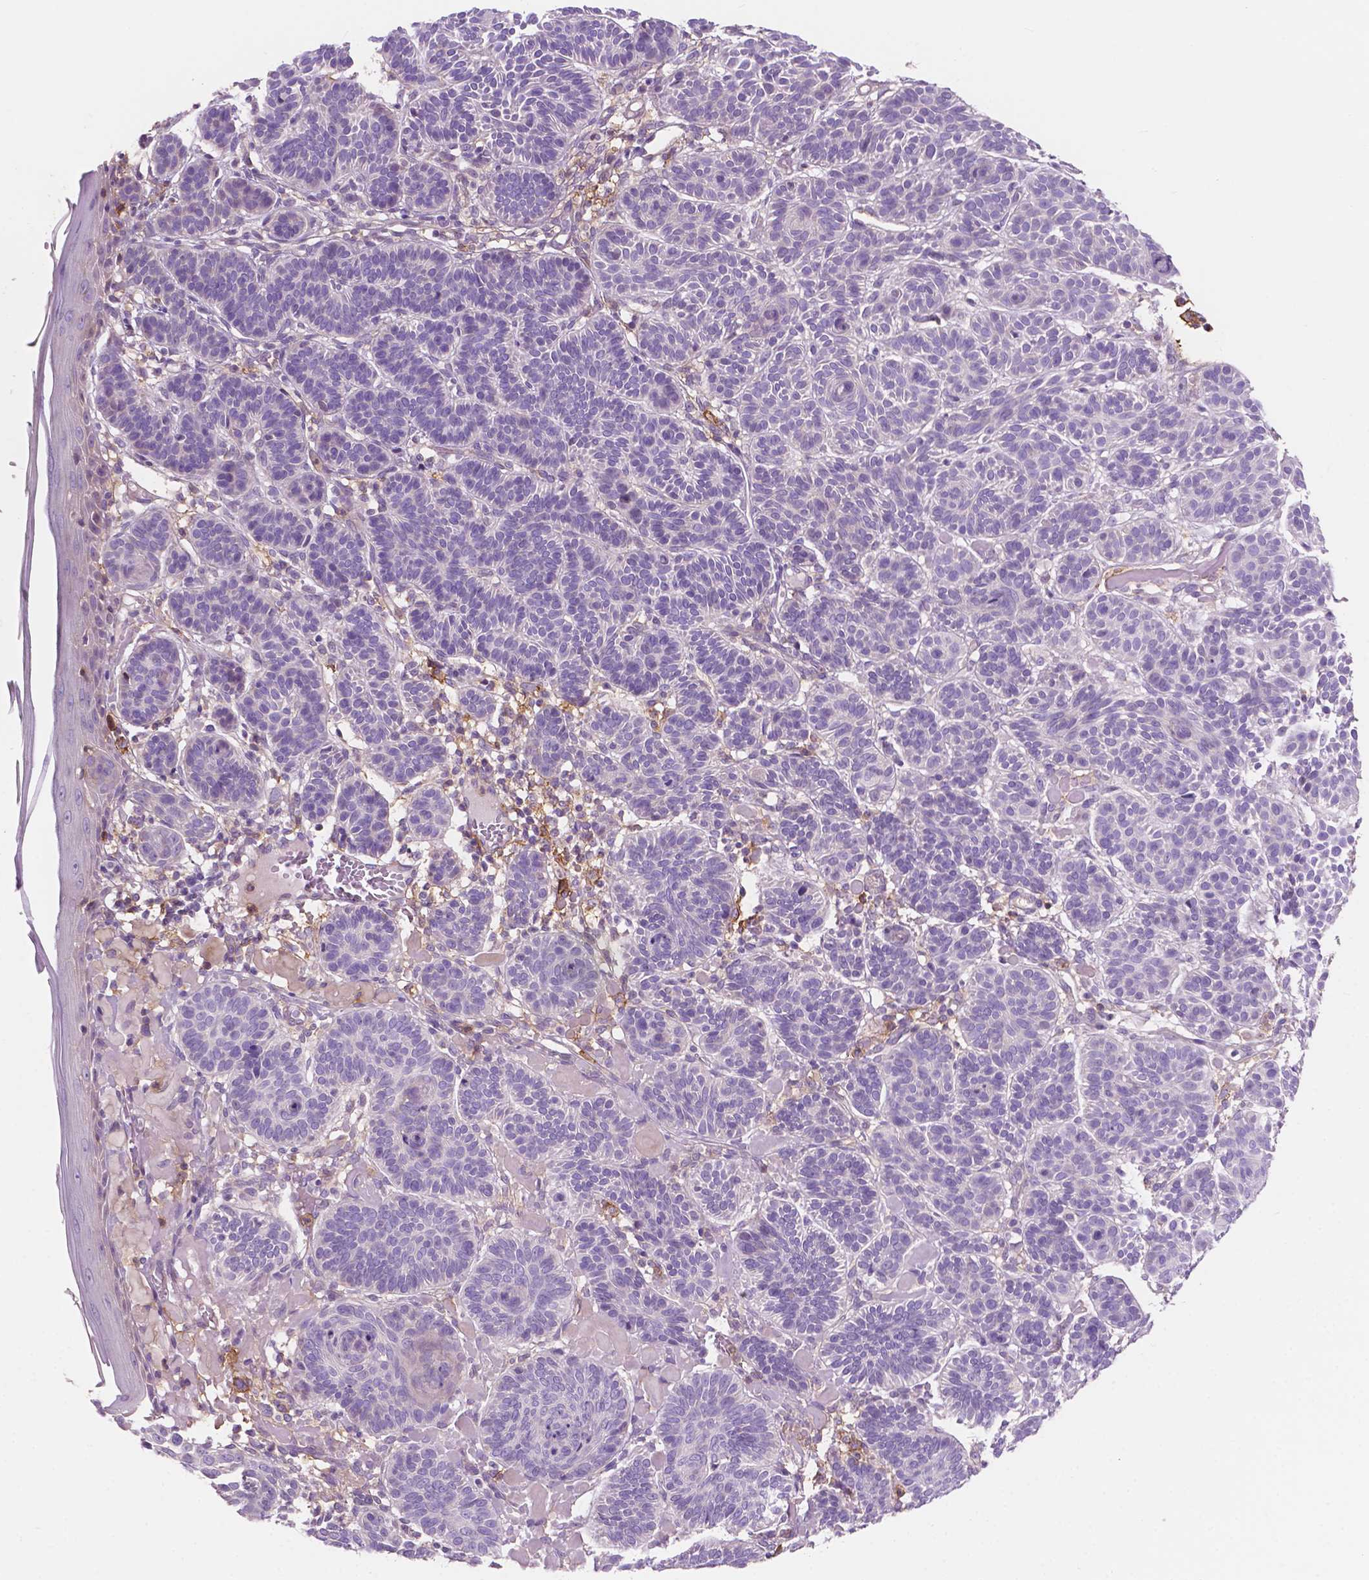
{"staining": {"intensity": "negative", "quantity": "none", "location": "none"}, "tissue": "skin cancer", "cell_type": "Tumor cells", "image_type": "cancer", "snomed": [{"axis": "morphology", "description": "Basal cell carcinoma"}, {"axis": "topography", "description": "Skin"}], "caption": "The immunohistochemistry (IHC) image has no significant expression in tumor cells of skin cancer tissue. (DAB (3,3'-diaminobenzidine) immunohistochemistry with hematoxylin counter stain).", "gene": "SEMA4A", "patient": {"sex": "male", "age": 85}}